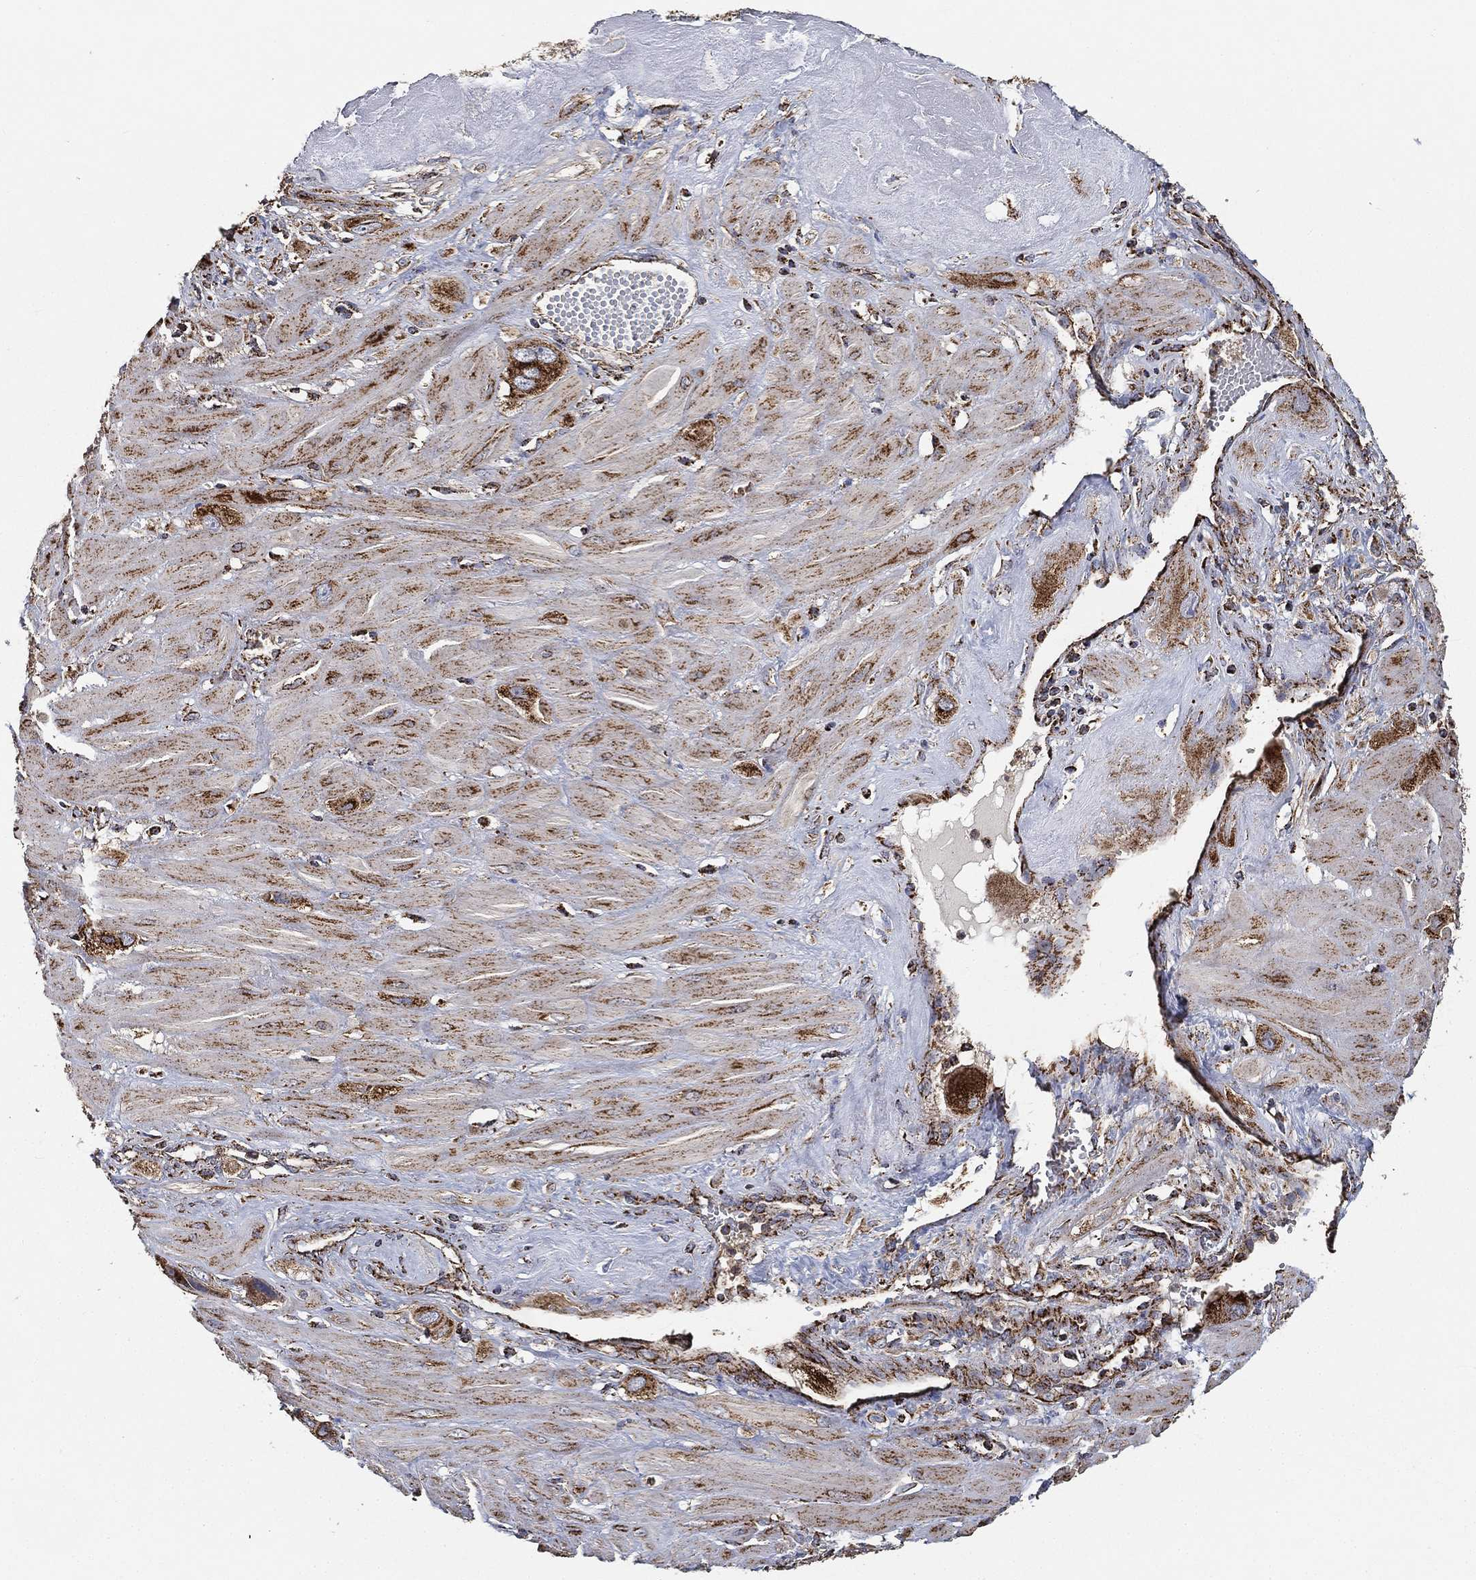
{"staining": {"intensity": "strong", "quantity": ">75%", "location": "cytoplasmic/membranous"}, "tissue": "cervical cancer", "cell_type": "Tumor cells", "image_type": "cancer", "snomed": [{"axis": "morphology", "description": "Squamous cell carcinoma, NOS"}, {"axis": "topography", "description": "Cervix"}], "caption": "This is an image of immunohistochemistry (IHC) staining of cervical cancer, which shows strong expression in the cytoplasmic/membranous of tumor cells.", "gene": "SLC38A7", "patient": {"sex": "female", "age": 34}}